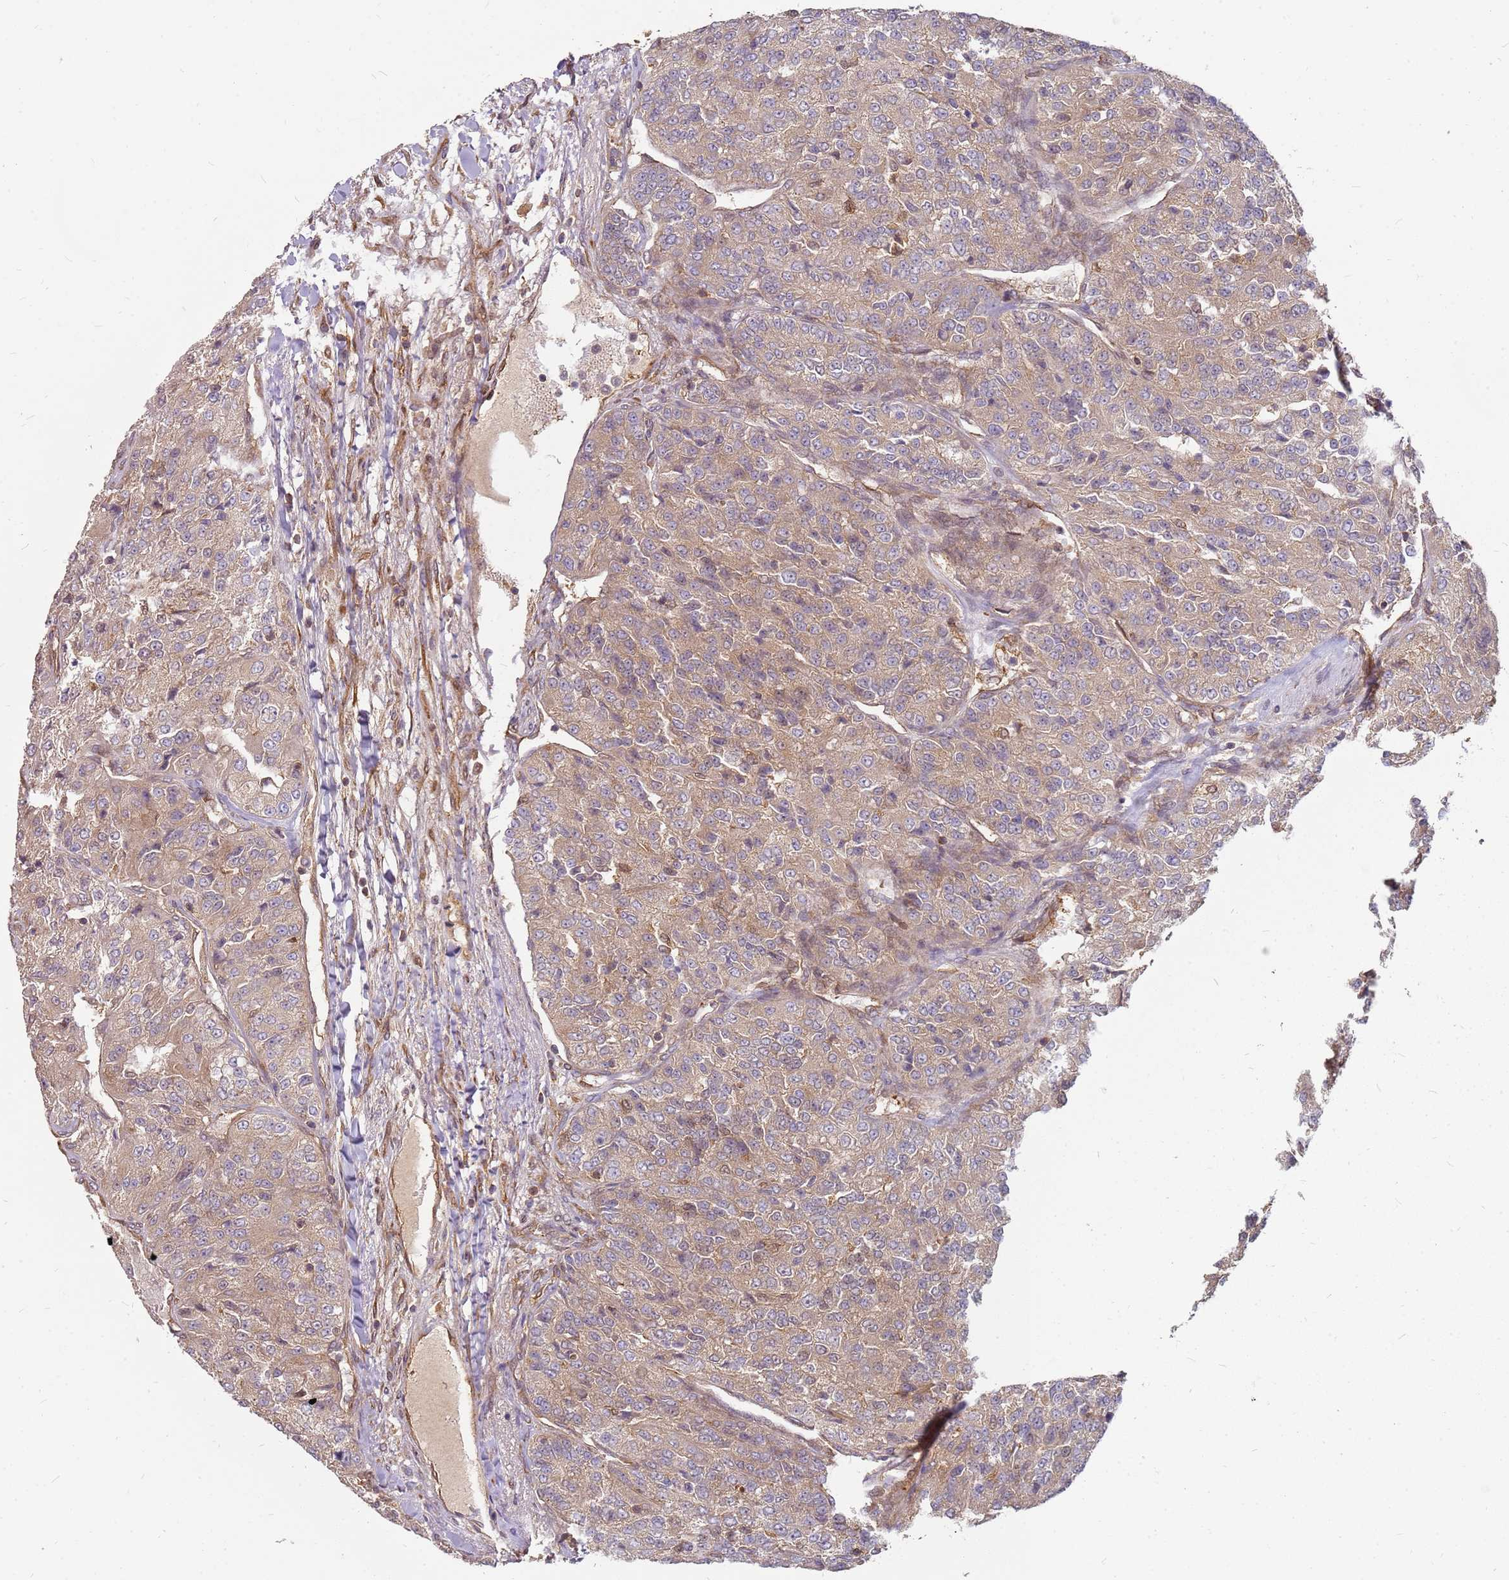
{"staining": {"intensity": "moderate", "quantity": ">75%", "location": "cytoplasmic/membranous,nuclear"}, "tissue": "renal cancer", "cell_type": "Tumor cells", "image_type": "cancer", "snomed": [{"axis": "morphology", "description": "Adenocarcinoma, NOS"}, {"axis": "topography", "description": "Kidney"}], "caption": "Moderate cytoplasmic/membranous and nuclear expression for a protein is seen in approximately >75% of tumor cells of renal adenocarcinoma using IHC.", "gene": "NUDT14", "patient": {"sex": "female", "age": 63}}